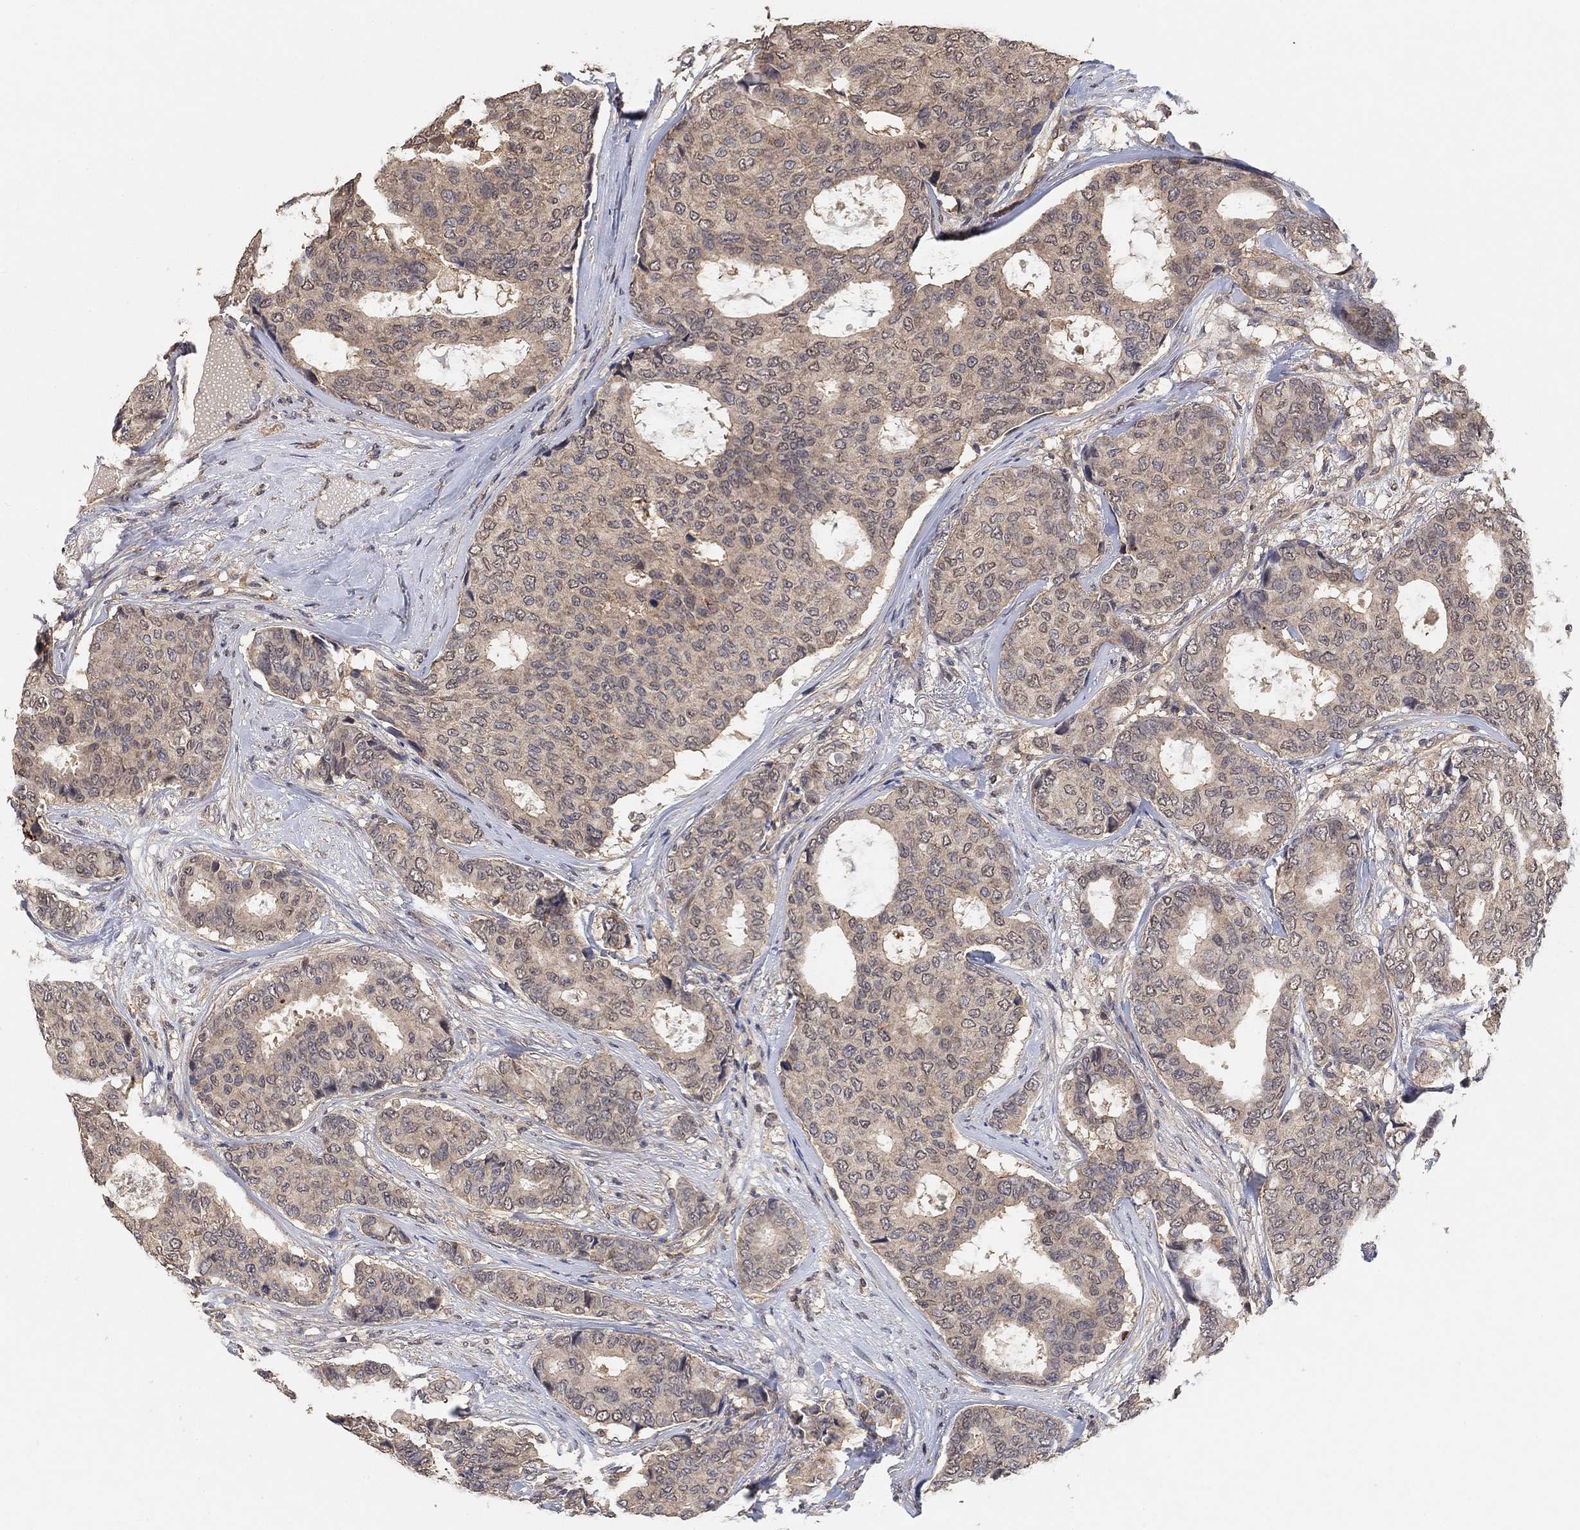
{"staining": {"intensity": "negative", "quantity": "none", "location": "none"}, "tissue": "breast cancer", "cell_type": "Tumor cells", "image_type": "cancer", "snomed": [{"axis": "morphology", "description": "Duct carcinoma"}, {"axis": "topography", "description": "Breast"}], "caption": "A photomicrograph of breast intraductal carcinoma stained for a protein reveals no brown staining in tumor cells.", "gene": "CCDC43", "patient": {"sex": "female", "age": 75}}